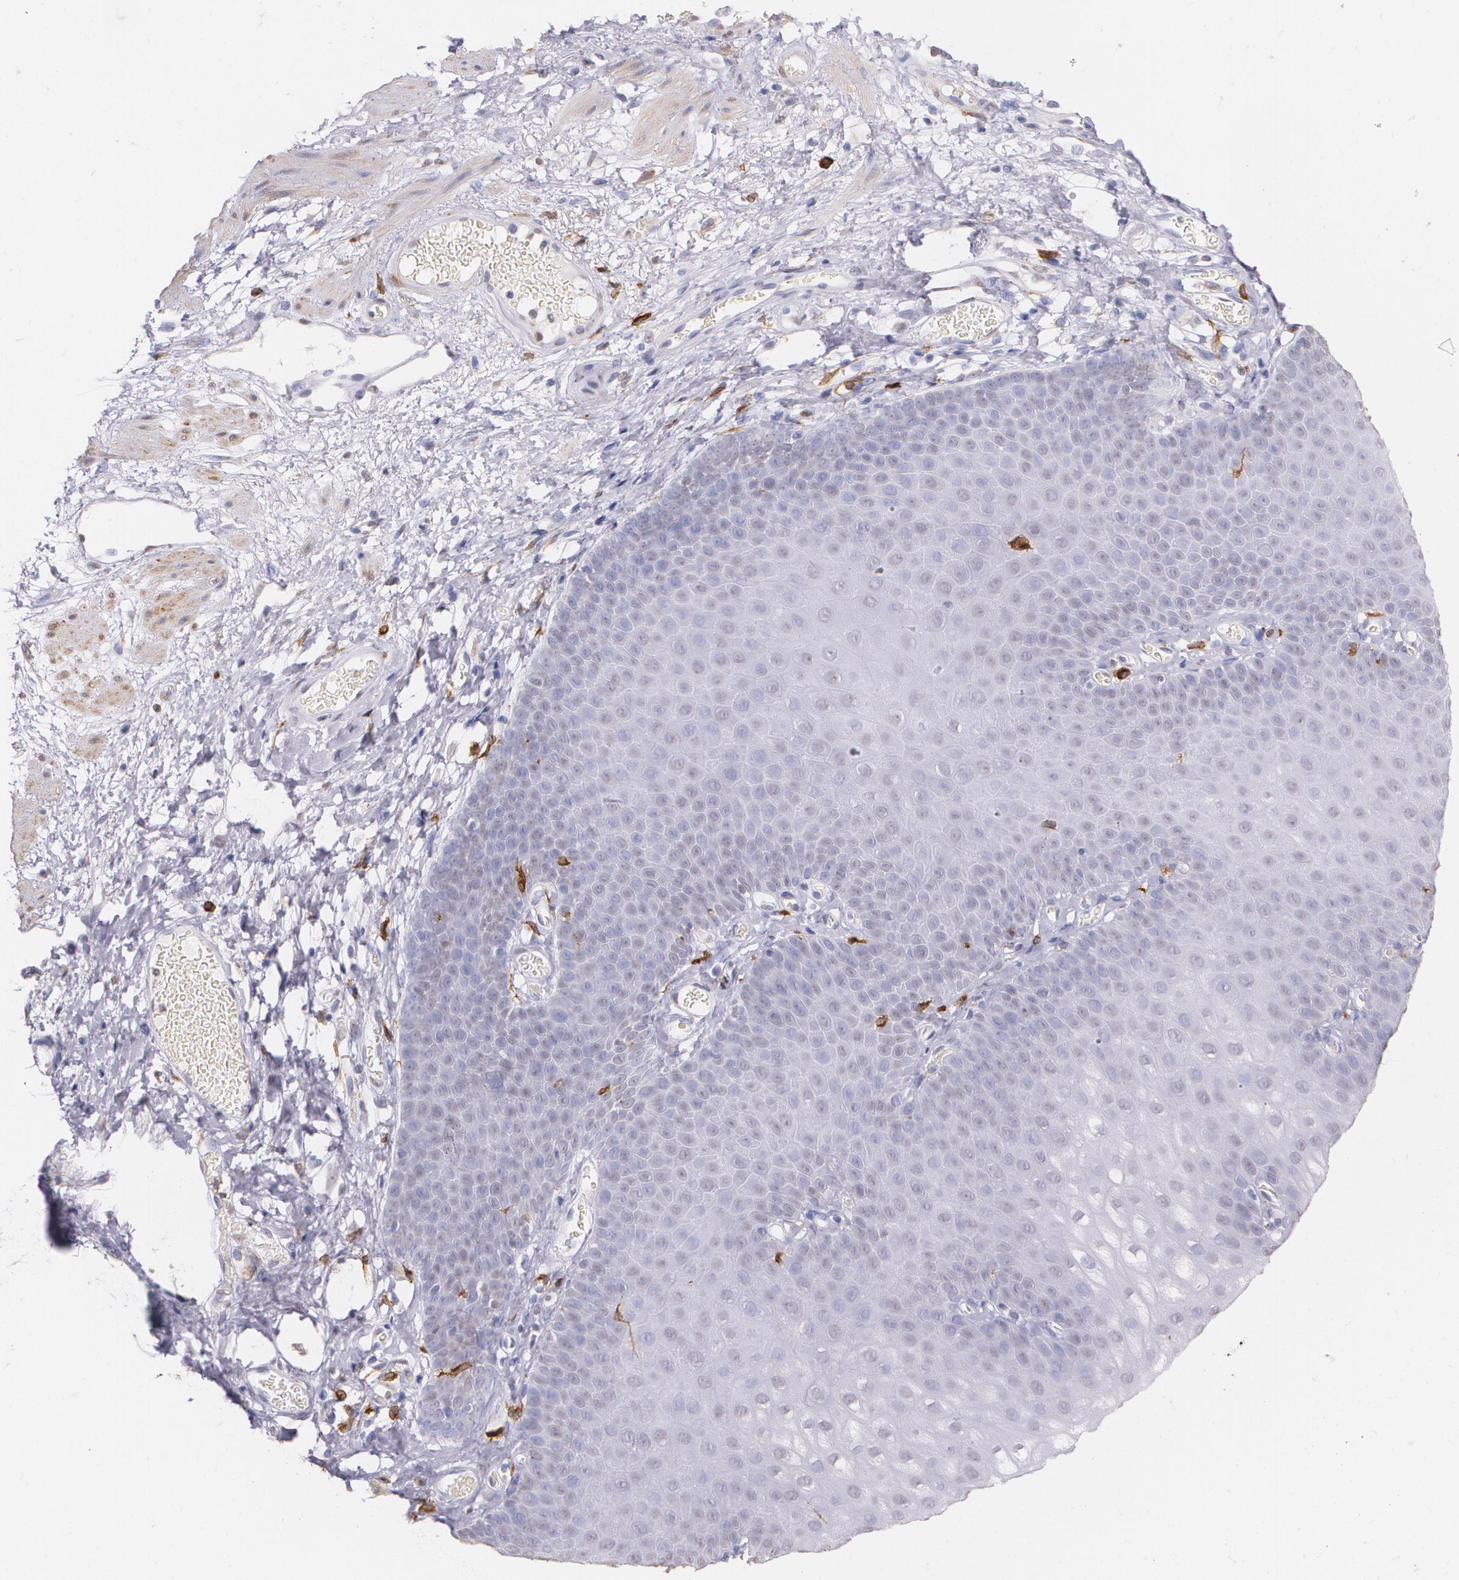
{"staining": {"intensity": "moderate", "quantity": "<25%", "location": "cytoplasmic/membranous"}, "tissue": "skin", "cell_type": "Epidermal cells", "image_type": "normal", "snomed": [{"axis": "morphology", "description": "Normal tissue, NOS"}, {"axis": "morphology", "description": "Hemorrhoids"}, {"axis": "morphology", "description": "Inflammation, NOS"}, {"axis": "topography", "description": "Anal"}], "caption": "This image reveals benign skin stained with immunohistochemistry to label a protein in brown. The cytoplasmic/membranous of epidermal cells show moderate positivity for the protein. Nuclei are counter-stained blue.", "gene": "RTN1", "patient": {"sex": "male", "age": 60}}